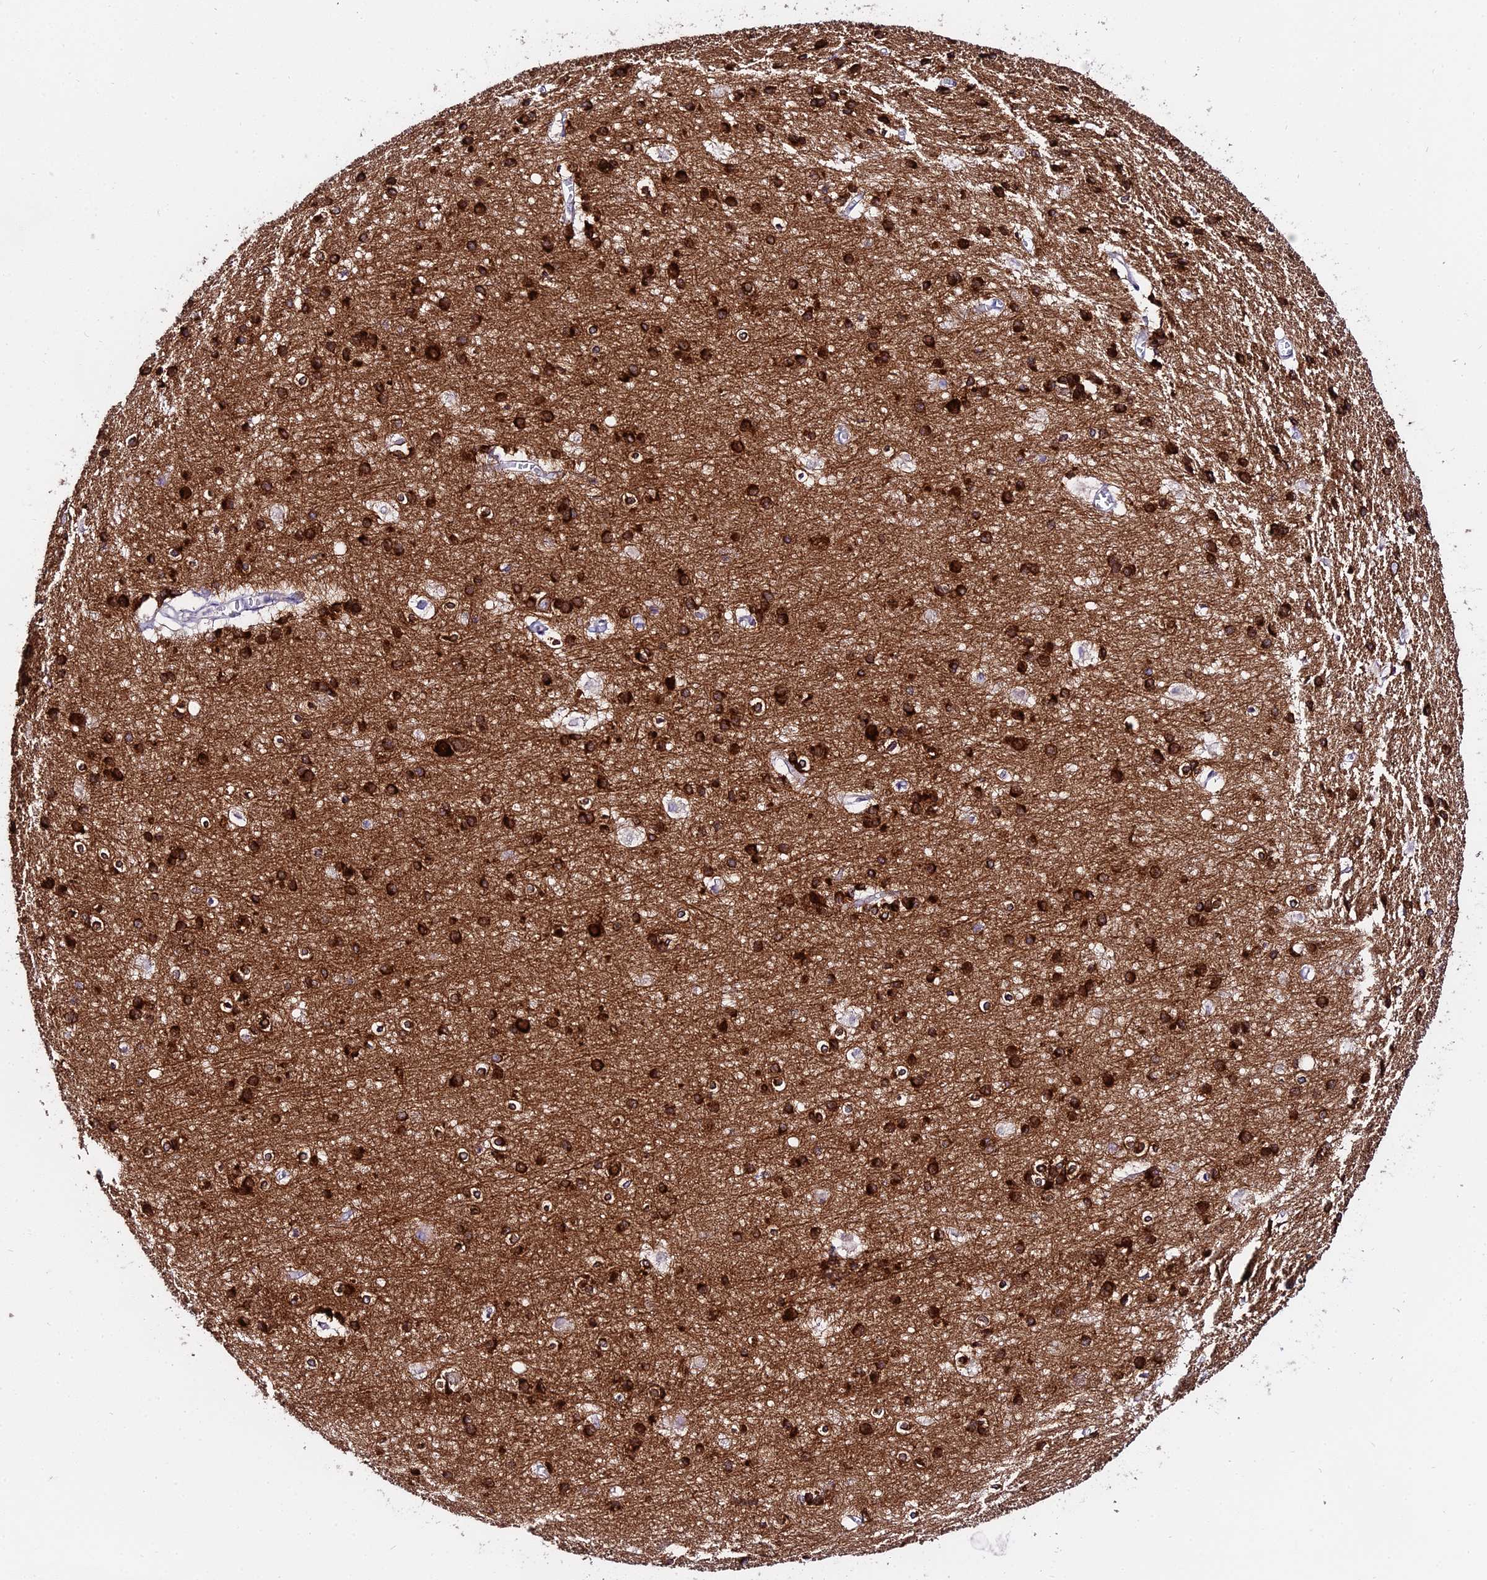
{"staining": {"intensity": "negative", "quantity": "none", "location": "none"}, "tissue": "cerebral cortex", "cell_type": "Endothelial cells", "image_type": "normal", "snomed": [{"axis": "morphology", "description": "Normal tissue, NOS"}, {"axis": "topography", "description": "Cerebral cortex"}], "caption": "Immunohistochemistry histopathology image of unremarkable cerebral cortex: cerebral cortex stained with DAB demonstrates no significant protein expression in endothelial cells.", "gene": "ATG16L2", "patient": {"sex": "male", "age": 54}}